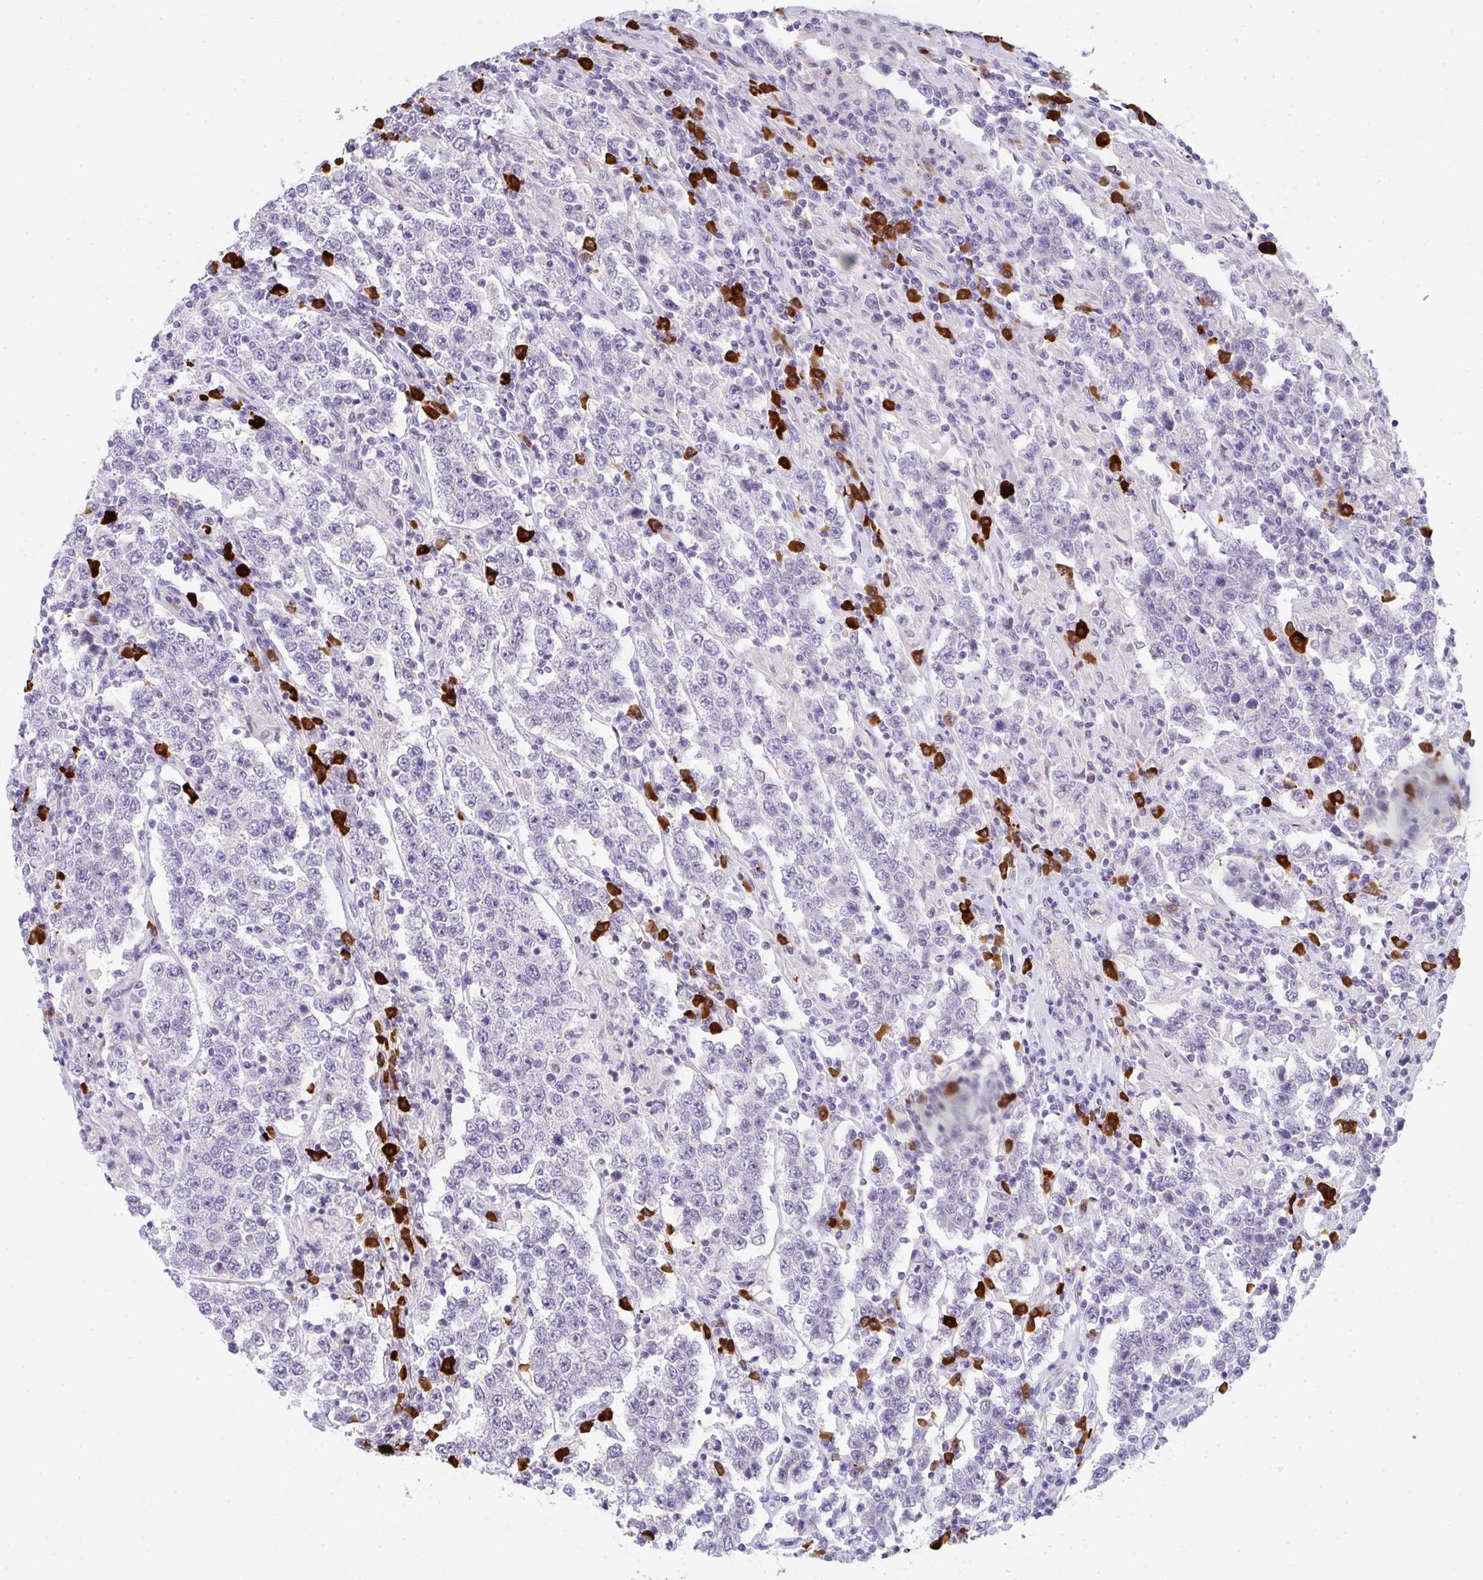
{"staining": {"intensity": "negative", "quantity": "none", "location": "none"}, "tissue": "testis cancer", "cell_type": "Tumor cells", "image_type": "cancer", "snomed": [{"axis": "morphology", "description": "Normal tissue, NOS"}, {"axis": "morphology", "description": "Urothelial carcinoma, High grade"}, {"axis": "morphology", "description": "Seminoma, NOS"}, {"axis": "morphology", "description": "Carcinoma, Embryonal, NOS"}, {"axis": "topography", "description": "Urinary bladder"}, {"axis": "topography", "description": "Testis"}], "caption": "A photomicrograph of seminoma (testis) stained for a protein reveals no brown staining in tumor cells. The staining is performed using DAB (3,3'-diaminobenzidine) brown chromogen with nuclei counter-stained in using hematoxylin.", "gene": "CACNA1S", "patient": {"sex": "male", "age": 41}}